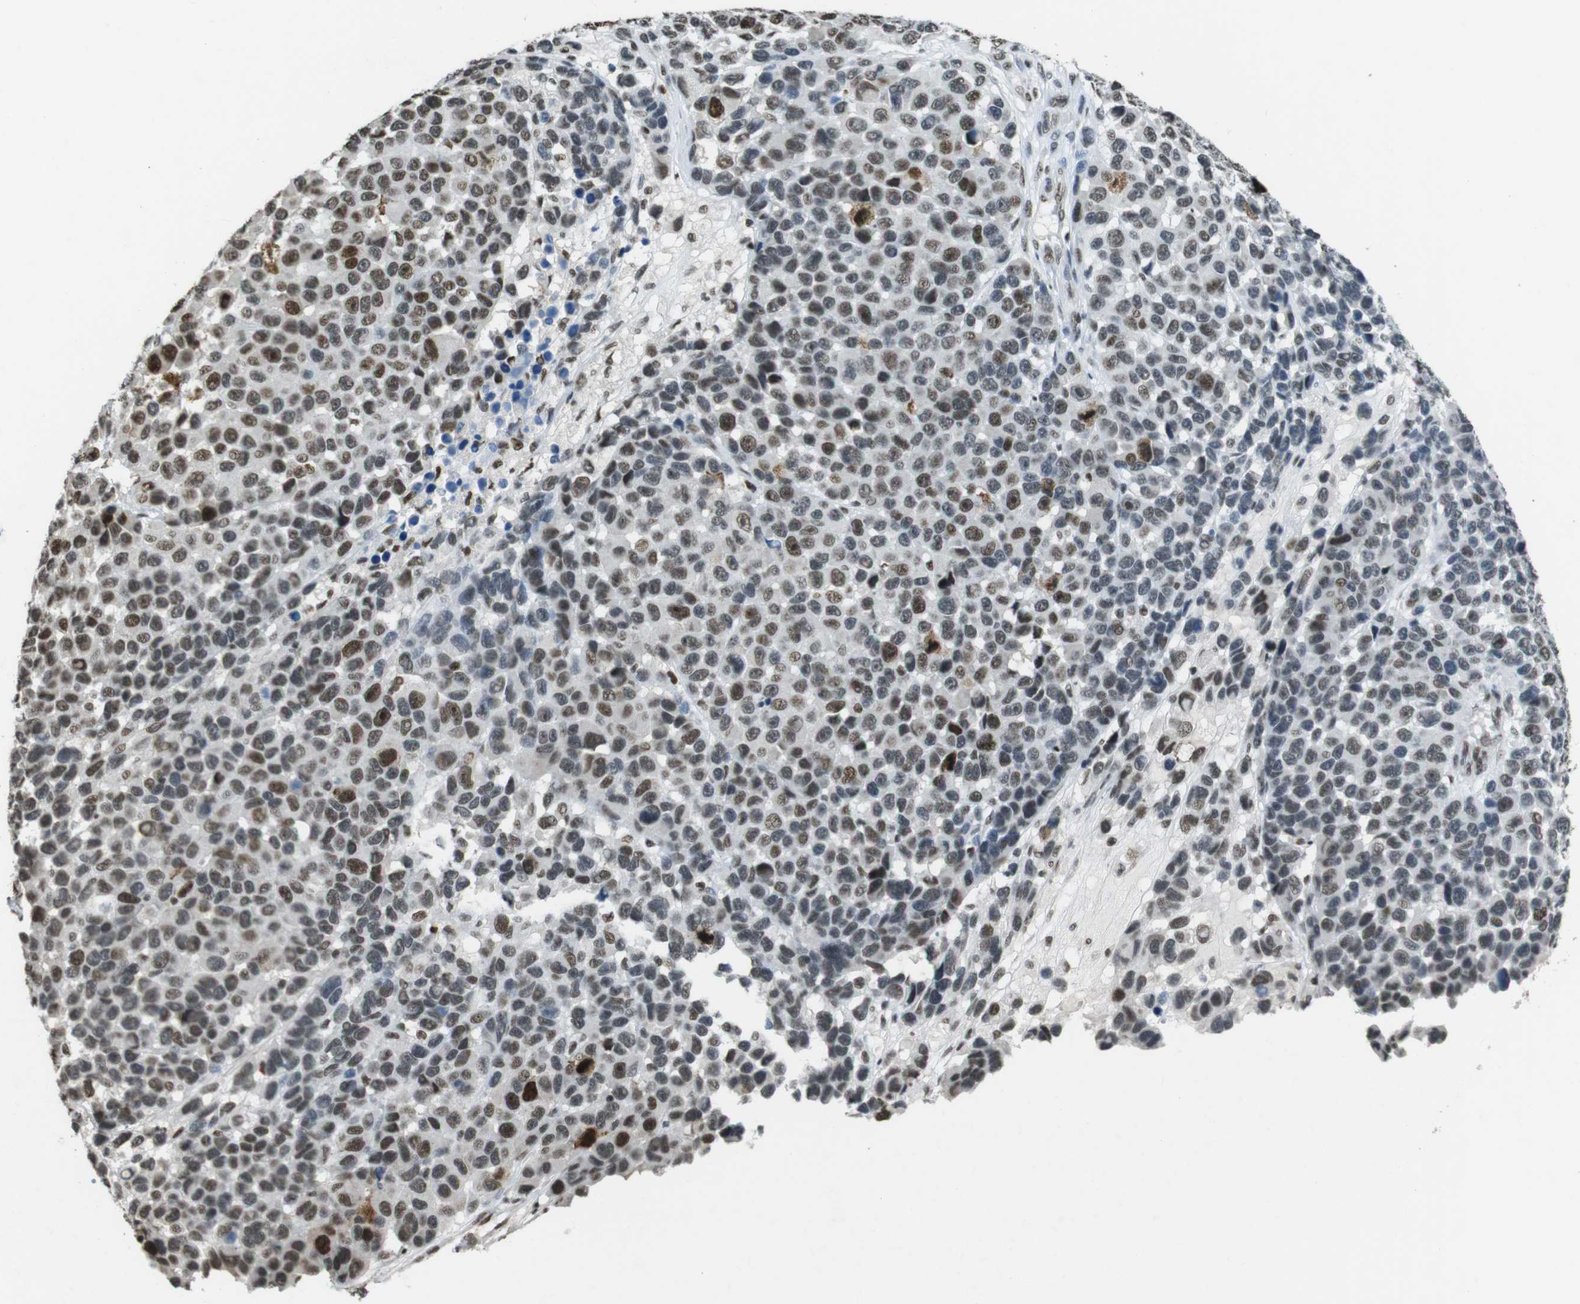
{"staining": {"intensity": "moderate", "quantity": "25%-75%", "location": "cytoplasmic/membranous,nuclear"}, "tissue": "melanoma", "cell_type": "Tumor cells", "image_type": "cancer", "snomed": [{"axis": "morphology", "description": "Malignant melanoma, NOS"}, {"axis": "topography", "description": "Skin"}], "caption": "Immunohistochemical staining of malignant melanoma displays moderate cytoplasmic/membranous and nuclear protein expression in approximately 25%-75% of tumor cells.", "gene": "CSNK2B", "patient": {"sex": "male", "age": 53}}